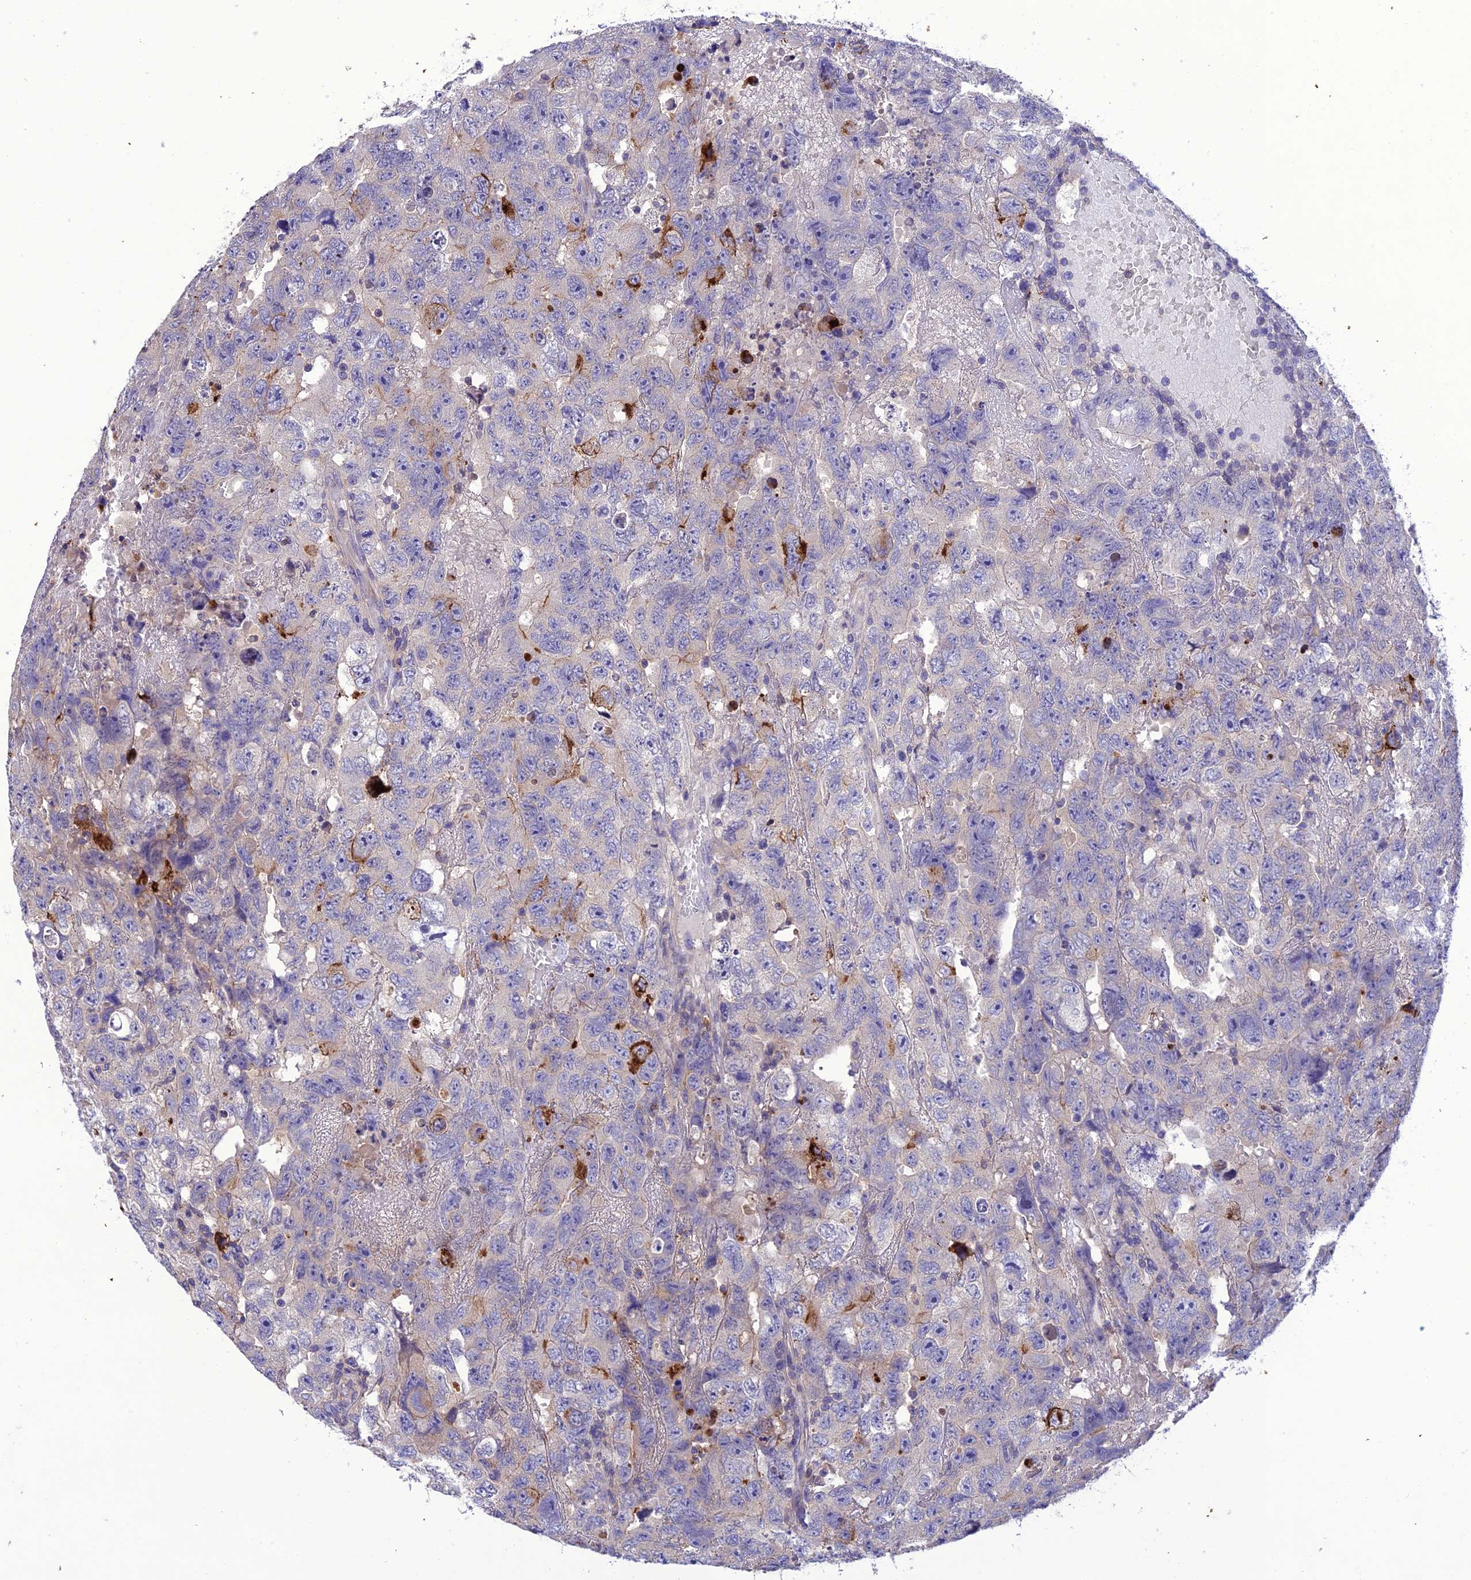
{"staining": {"intensity": "strong", "quantity": "<25%", "location": "cytoplasmic/membranous"}, "tissue": "testis cancer", "cell_type": "Tumor cells", "image_type": "cancer", "snomed": [{"axis": "morphology", "description": "Carcinoma, Embryonal, NOS"}, {"axis": "topography", "description": "Testis"}], "caption": "Immunohistochemical staining of testis embryonal carcinoma displays medium levels of strong cytoplasmic/membranous protein expression in approximately <25% of tumor cells.", "gene": "SNX24", "patient": {"sex": "male", "age": 45}}